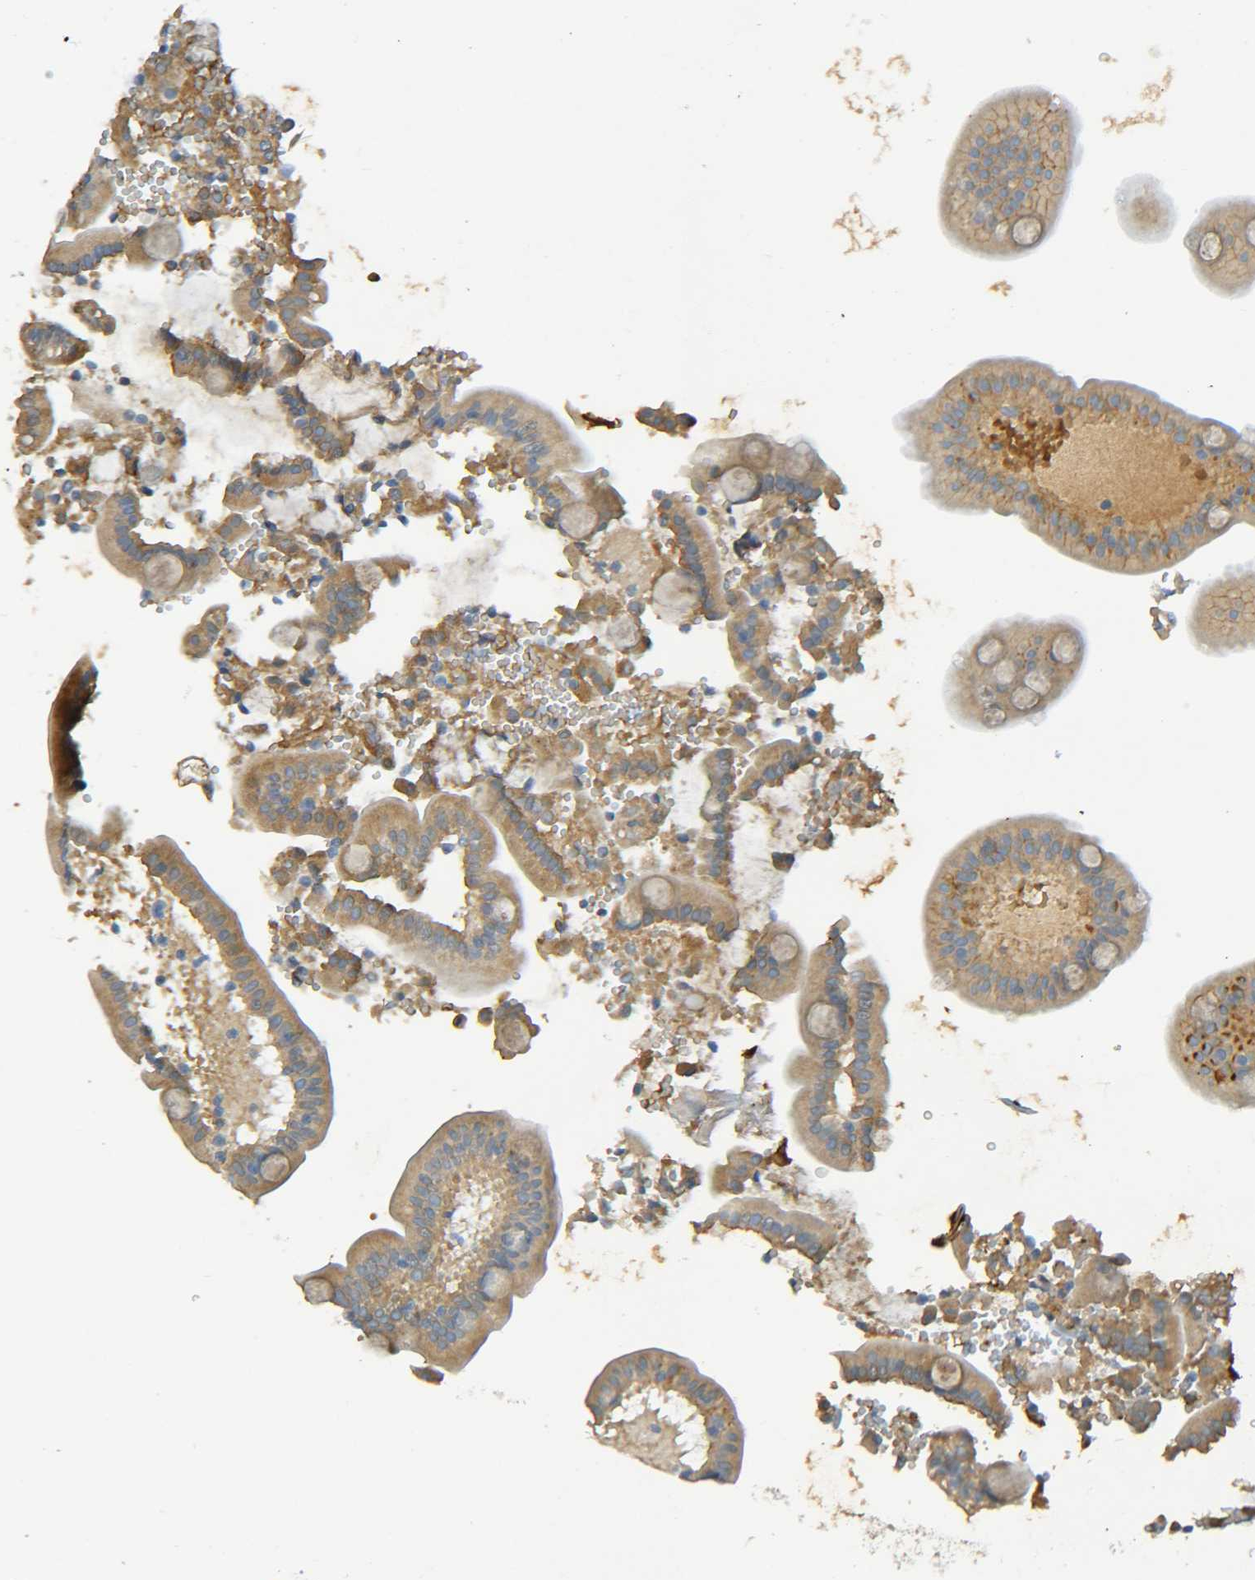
{"staining": {"intensity": "moderate", "quantity": ">75%", "location": "cytoplasmic/membranous"}, "tissue": "duodenum", "cell_type": "Glandular cells", "image_type": "normal", "snomed": [{"axis": "morphology", "description": "Normal tissue, NOS"}, {"axis": "topography", "description": "Duodenum"}], "caption": "Duodenum stained for a protein displays moderate cytoplasmic/membranous positivity in glandular cells.", "gene": "C1QA", "patient": {"sex": "male", "age": 54}}